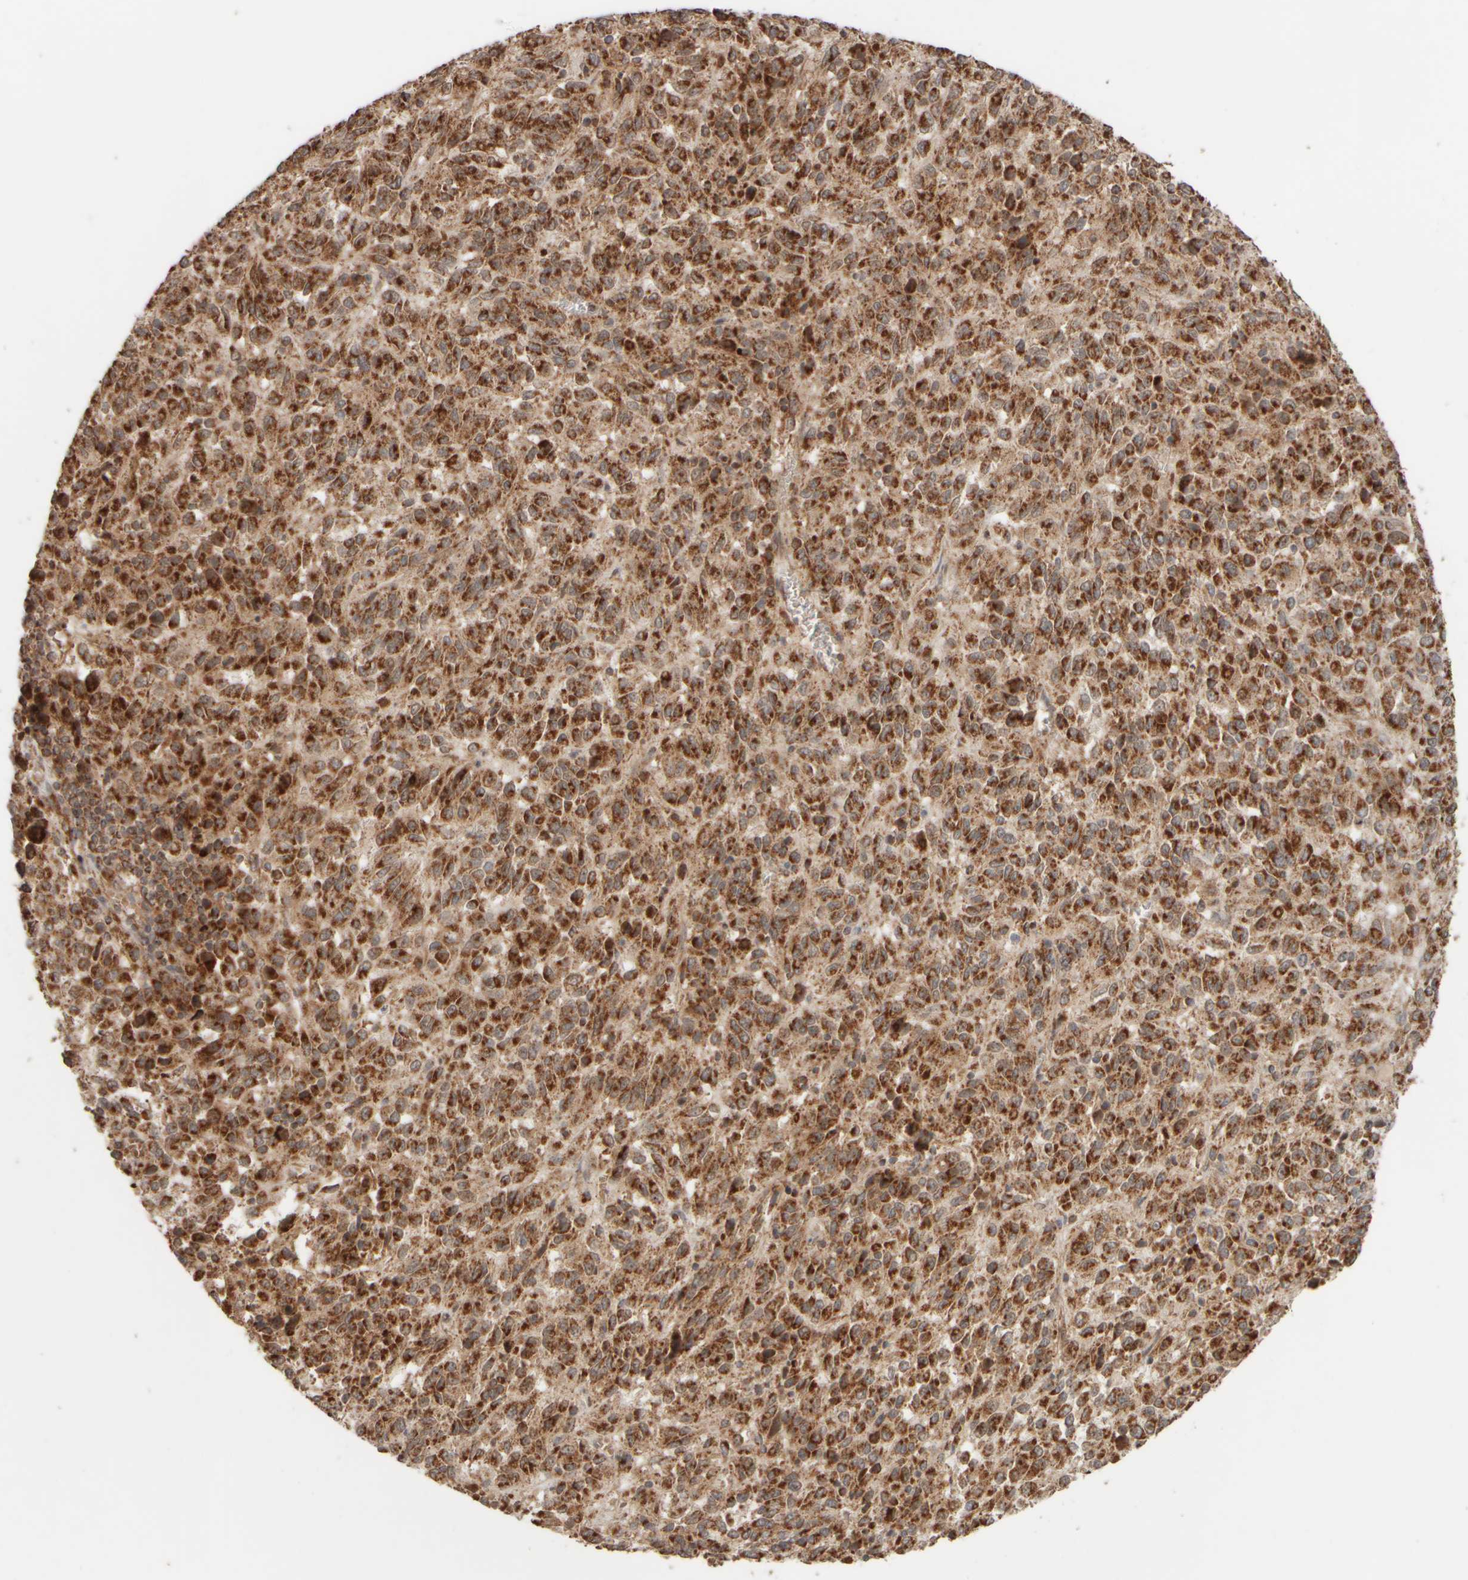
{"staining": {"intensity": "strong", "quantity": ">75%", "location": "cytoplasmic/membranous"}, "tissue": "melanoma", "cell_type": "Tumor cells", "image_type": "cancer", "snomed": [{"axis": "morphology", "description": "Malignant melanoma, Metastatic site"}, {"axis": "topography", "description": "Lung"}], "caption": "Immunohistochemistry of malignant melanoma (metastatic site) shows high levels of strong cytoplasmic/membranous staining in approximately >75% of tumor cells.", "gene": "EIF2B3", "patient": {"sex": "male", "age": 64}}